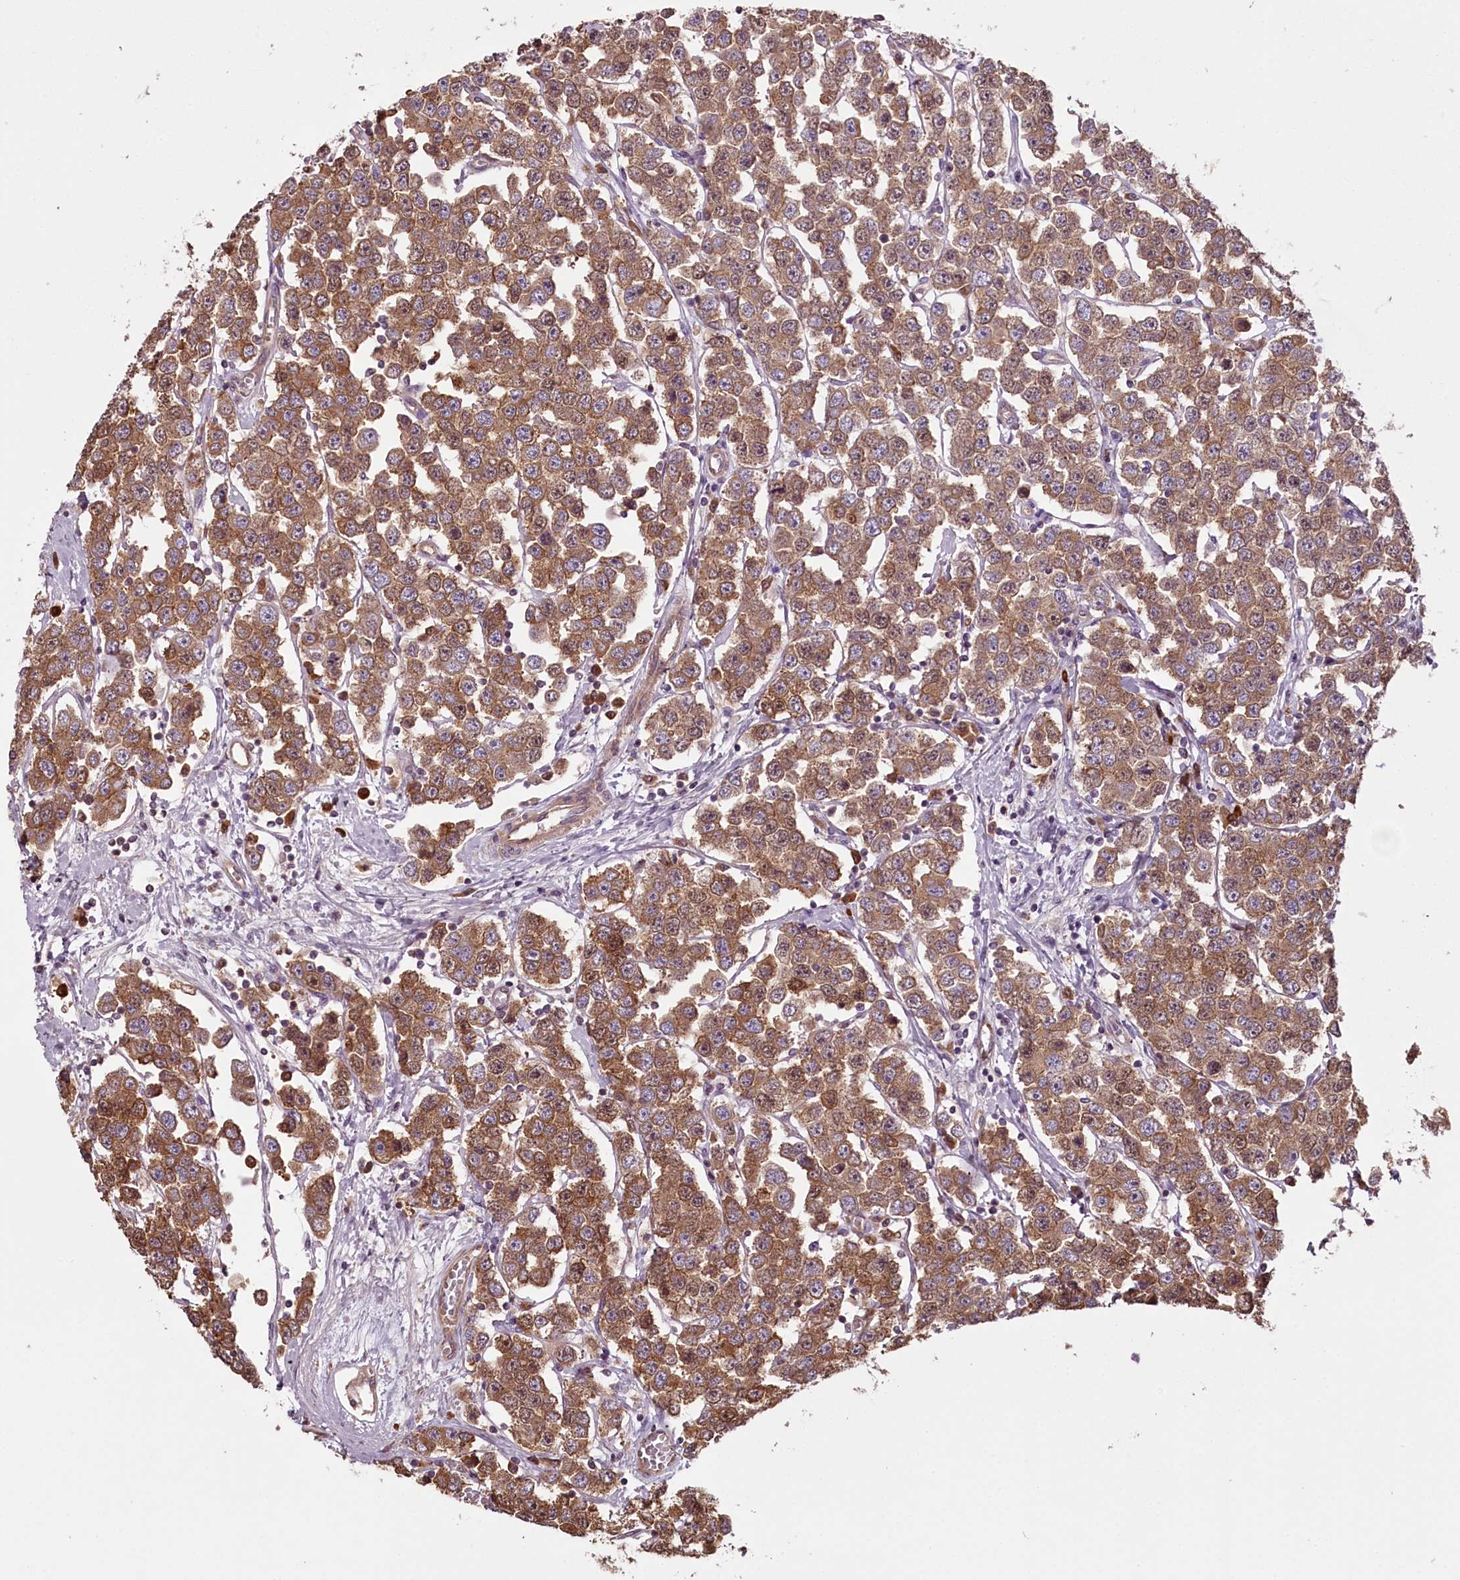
{"staining": {"intensity": "moderate", "quantity": ">75%", "location": "cytoplasmic/membranous"}, "tissue": "testis cancer", "cell_type": "Tumor cells", "image_type": "cancer", "snomed": [{"axis": "morphology", "description": "Seminoma, NOS"}, {"axis": "topography", "description": "Testis"}], "caption": "Immunohistochemistry (IHC) (DAB) staining of seminoma (testis) shows moderate cytoplasmic/membranous protein positivity in about >75% of tumor cells.", "gene": "TARS1", "patient": {"sex": "male", "age": 28}}